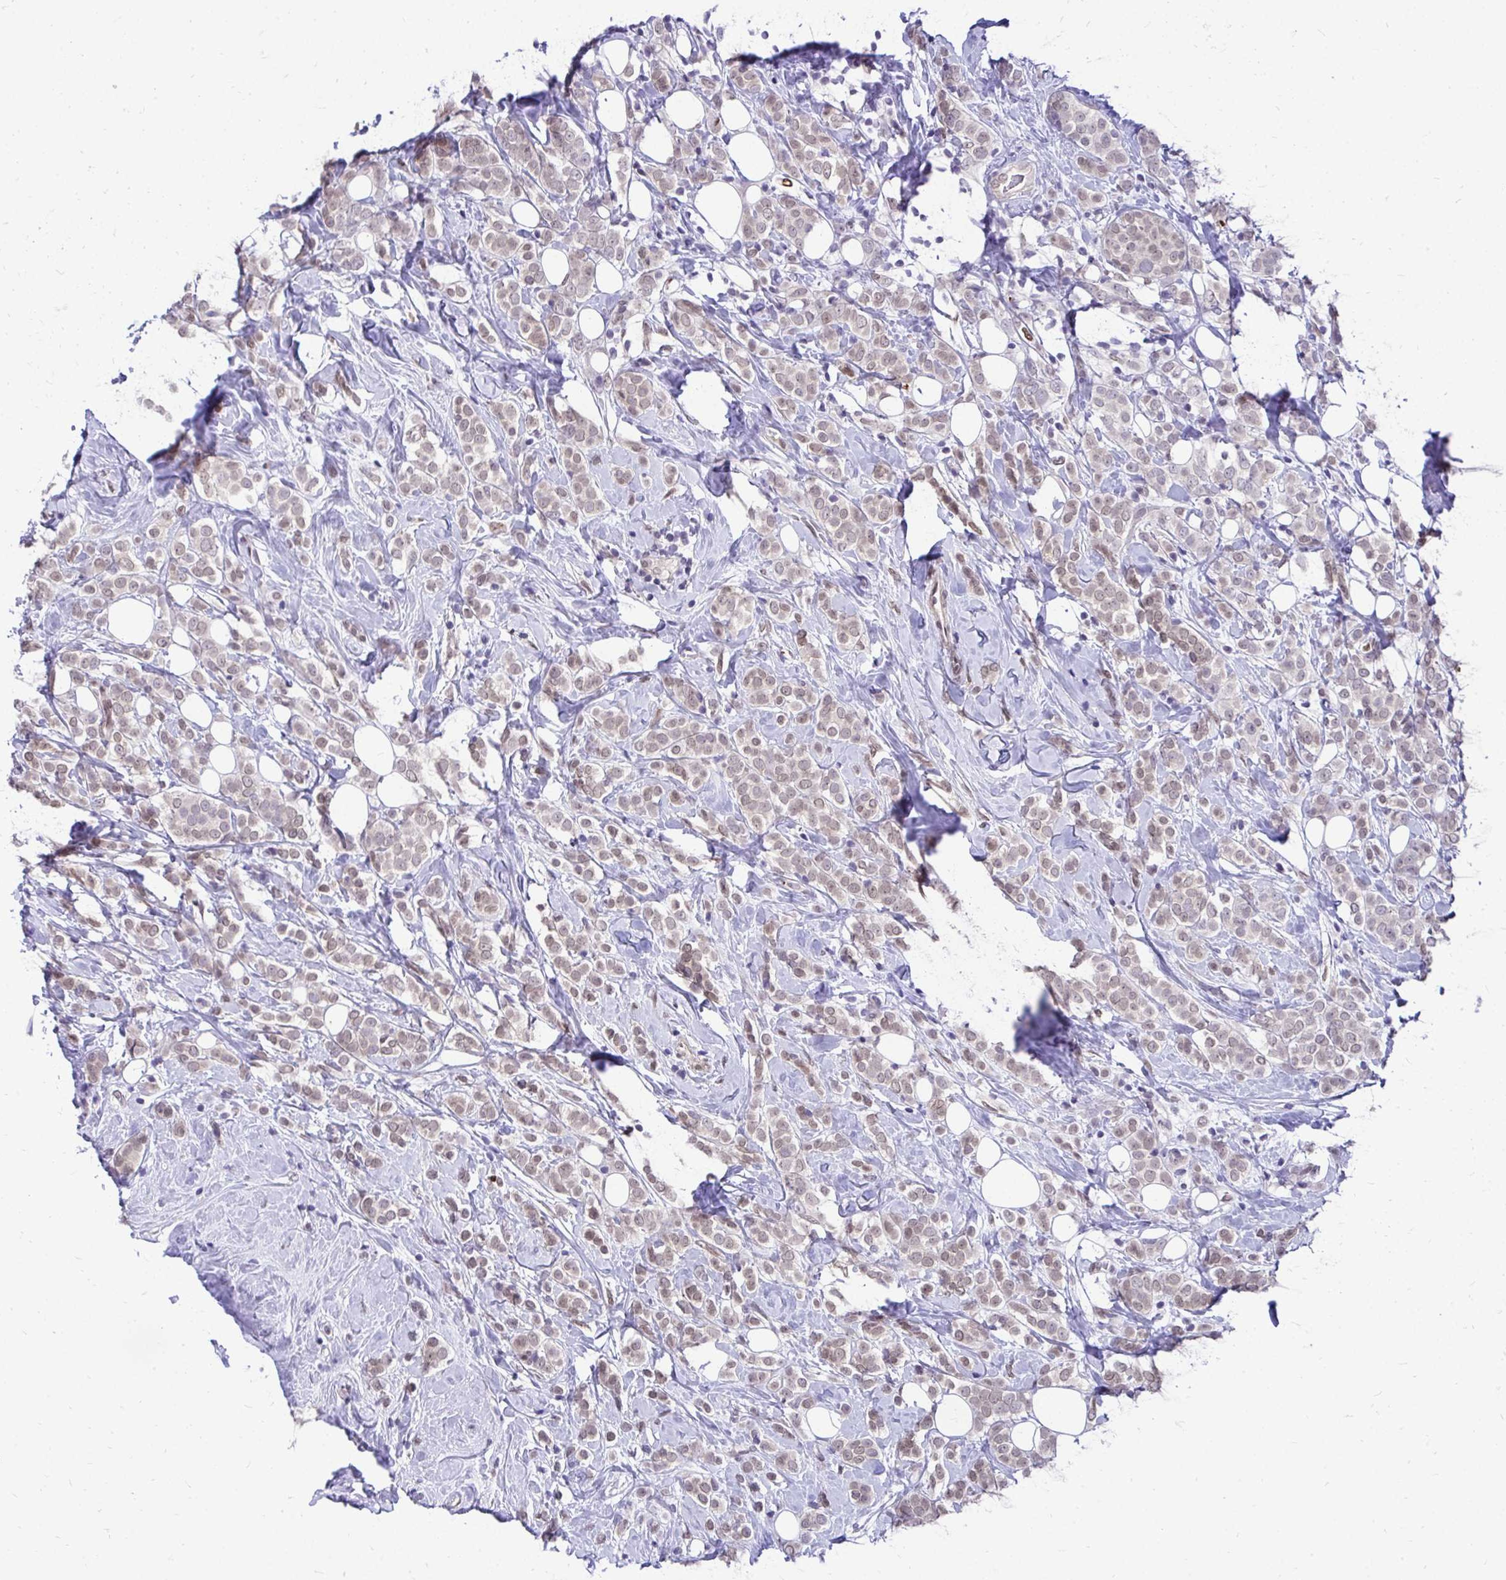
{"staining": {"intensity": "weak", "quantity": ">75%", "location": "nuclear"}, "tissue": "breast cancer", "cell_type": "Tumor cells", "image_type": "cancer", "snomed": [{"axis": "morphology", "description": "Lobular carcinoma"}, {"axis": "topography", "description": "Breast"}], "caption": "IHC histopathology image of neoplastic tissue: human breast lobular carcinoma stained using IHC displays low levels of weak protein expression localized specifically in the nuclear of tumor cells, appearing as a nuclear brown color.", "gene": "BANF1", "patient": {"sex": "female", "age": 49}}